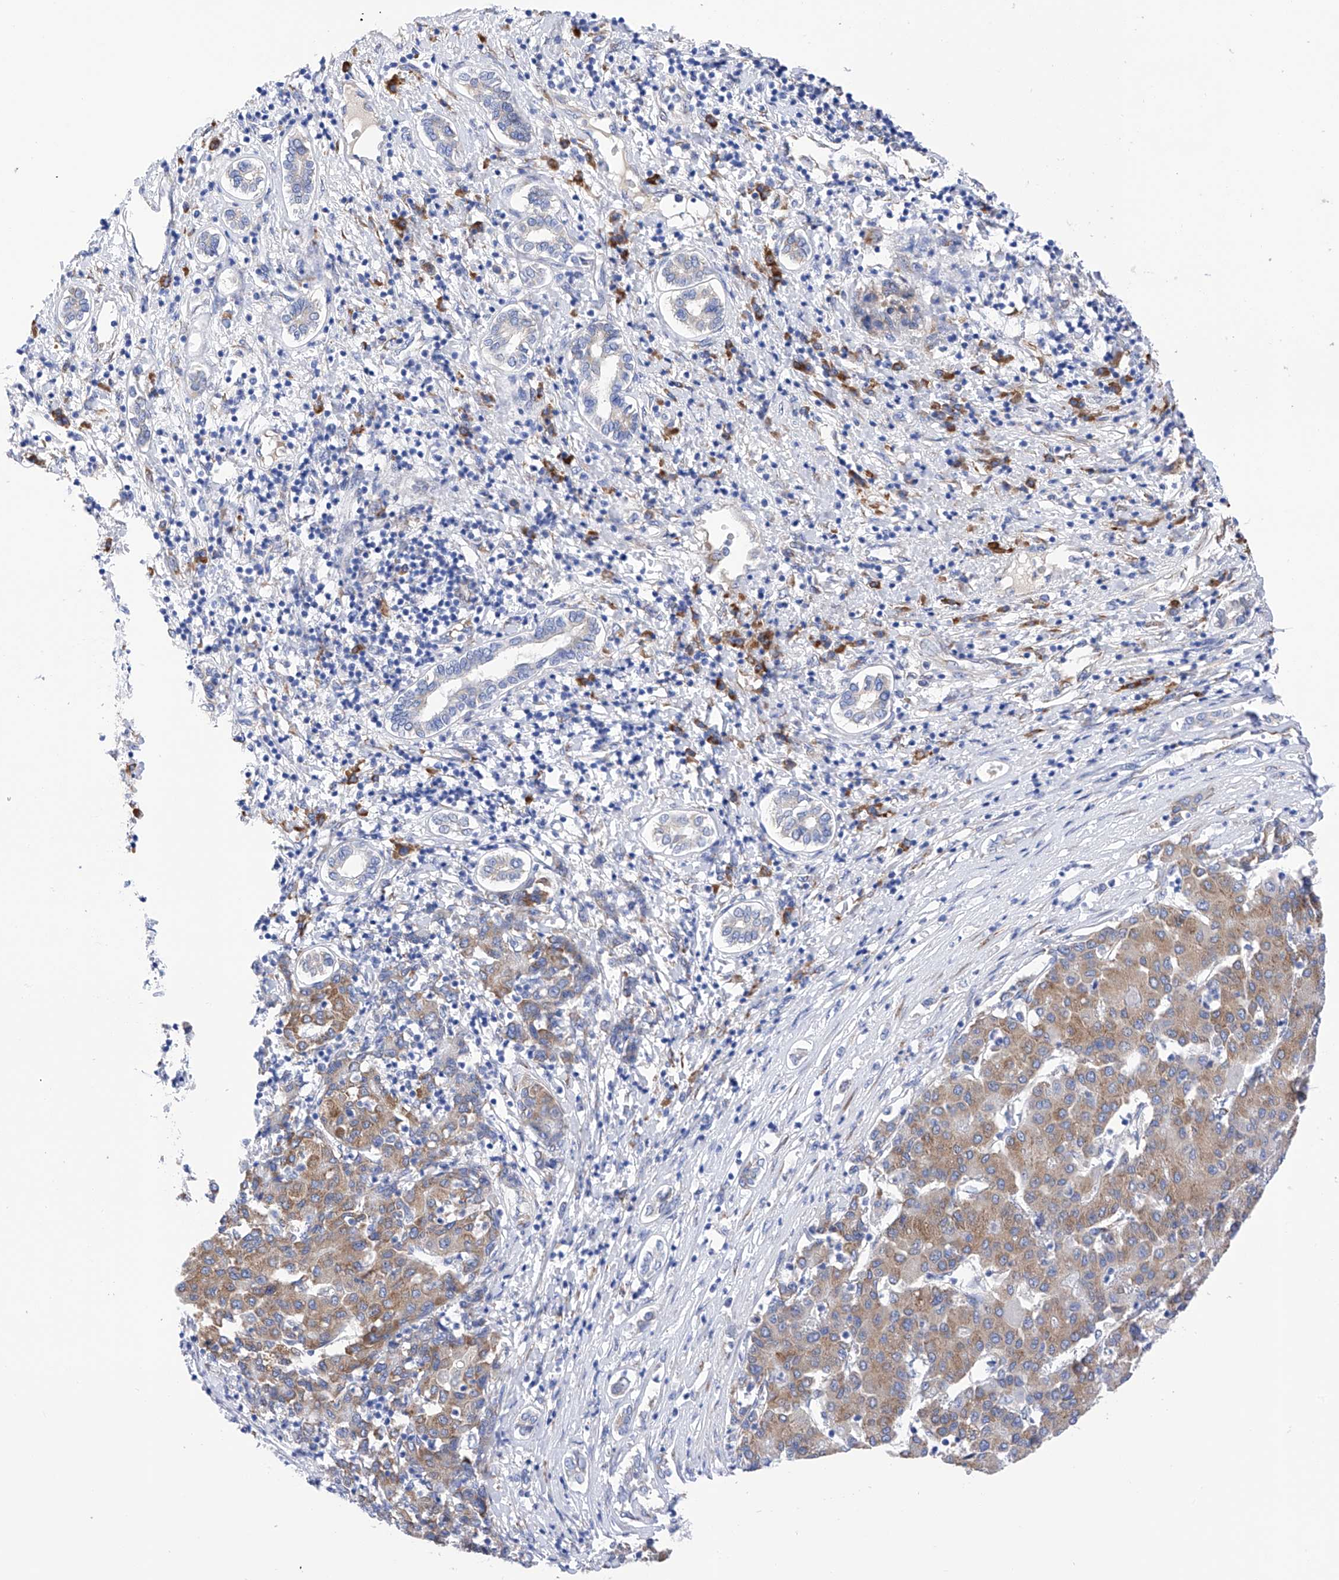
{"staining": {"intensity": "moderate", "quantity": ">75%", "location": "cytoplasmic/membranous"}, "tissue": "liver cancer", "cell_type": "Tumor cells", "image_type": "cancer", "snomed": [{"axis": "morphology", "description": "Carcinoma, Hepatocellular, NOS"}, {"axis": "topography", "description": "Liver"}], "caption": "DAB immunohistochemical staining of liver hepatocellular carcinoma exhibits moderate cytoplasmic/membranous protein positivity in approximately >75% of tumor cells. Nuclei are stained in blue.", "gene": "PDIA5", "patient": {"sex": "male", "age": 65}}